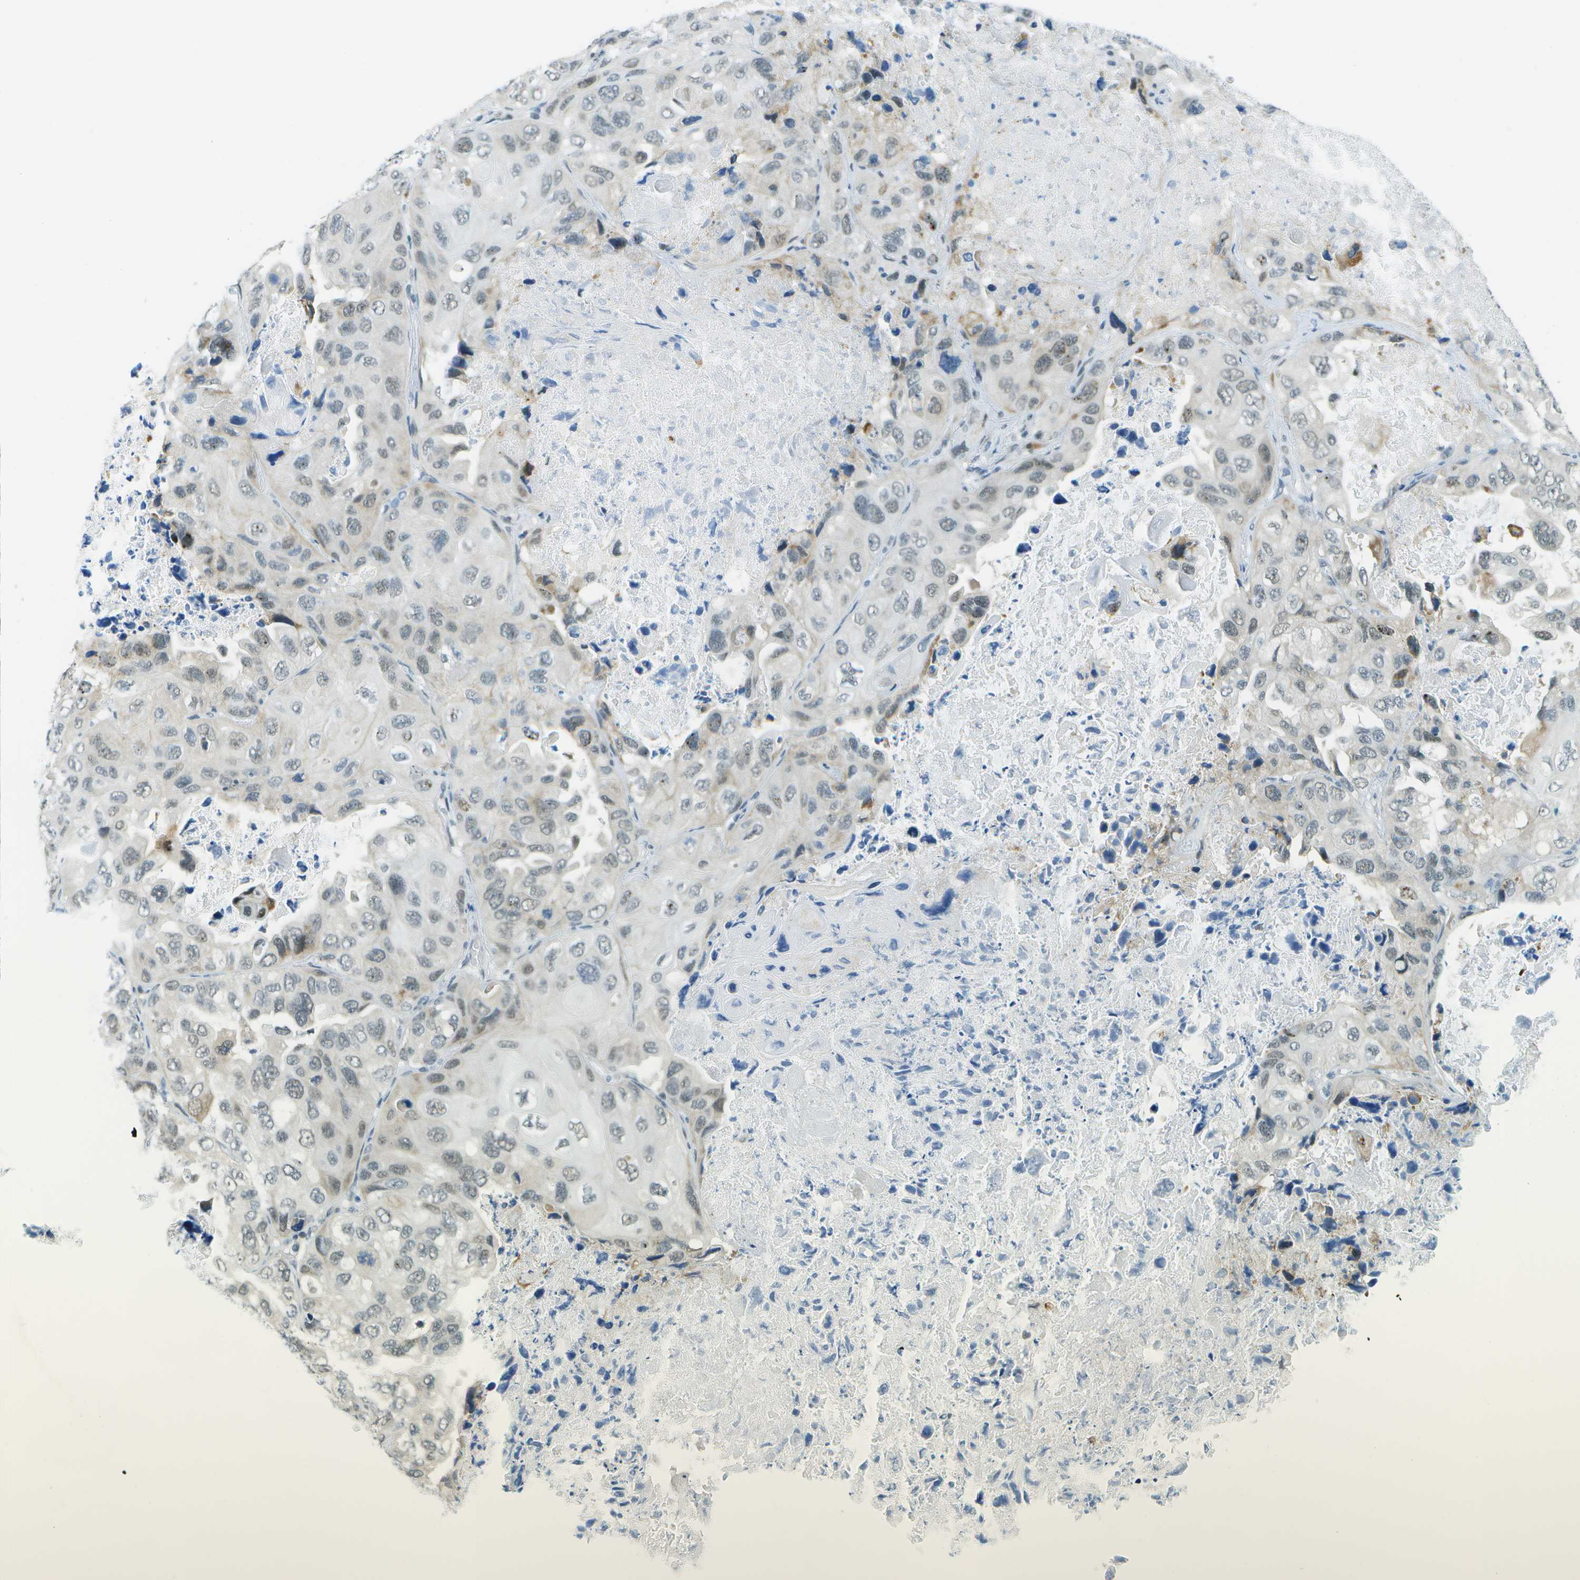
{"staining": {"intensity": "weak", "quantity": "<25%", "location": "nuclear"}, "tissue": "lung cancer", "cell_type": "Tumor cells", "image_type": "cancer", "snomed": [{"axis": "morphology", "description": "Squamous cell carcinoma, NOS"}, {"axis": "topography", "description": "Lung"}], "caption": "Immunohistochemistry (IHC) image of human lung cancer stained for a protein (brown), which reveals no staining in tumor cells. (IHC, brightfield microscopy, high magnification).", "gene": "NEK11", "patient": {"sex": "female", "age": 73}}